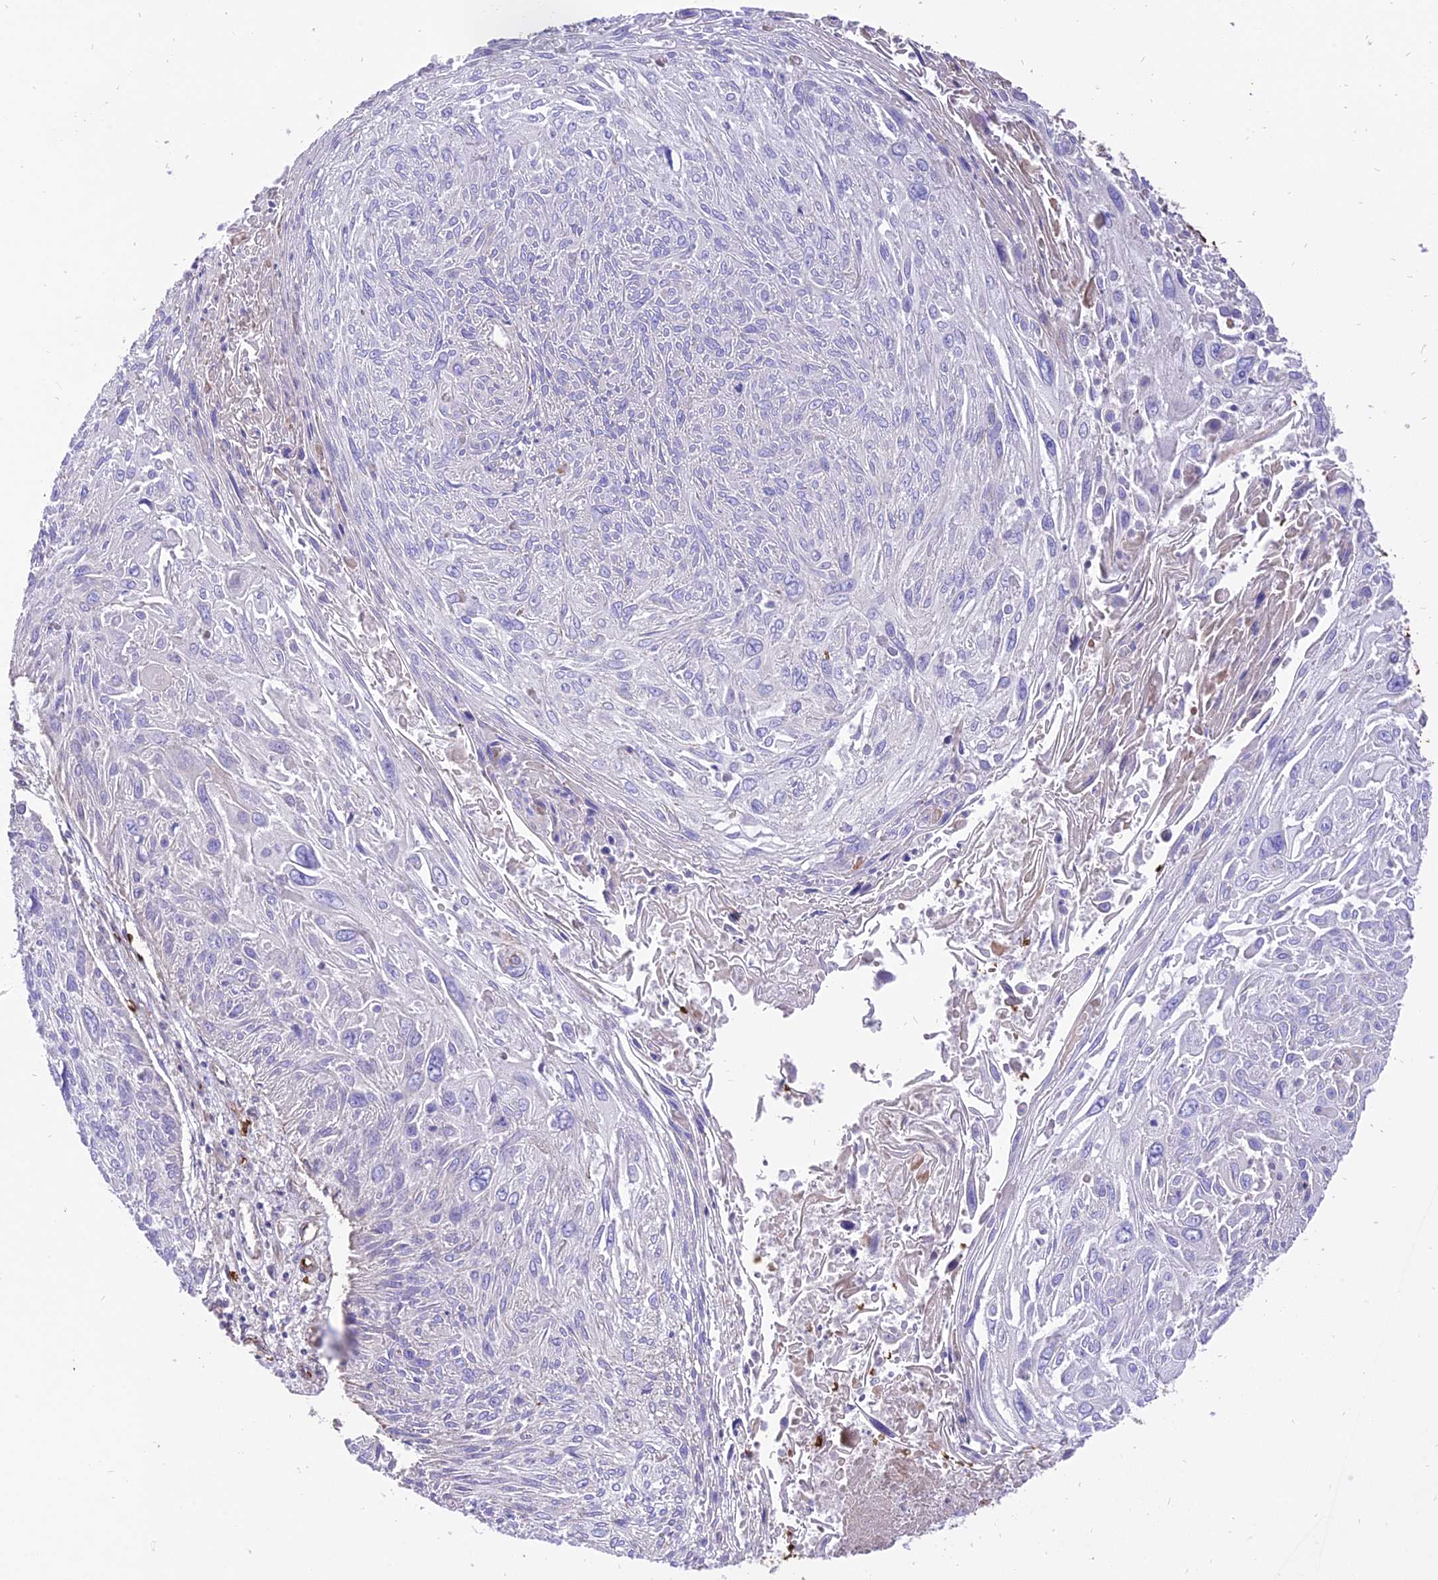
{"staining": {"intensity": "negative", "quantity": "none", "location": "none"}, "tissue": "cervical cancer", "cell_type": "Tumor cells", "image_type": "cancer", "snomed": [{"axis": "morphology", "description": "Squamous cell carcinoma, NOS"}, {"axis": "topography", "description": "Cervix"}], "caption": "Human cervical cancer stained for a protein using IHC shows no positivity in tumor cells.", "gene": "TTC4", "patient": {"sex": "female", "age": 51}}